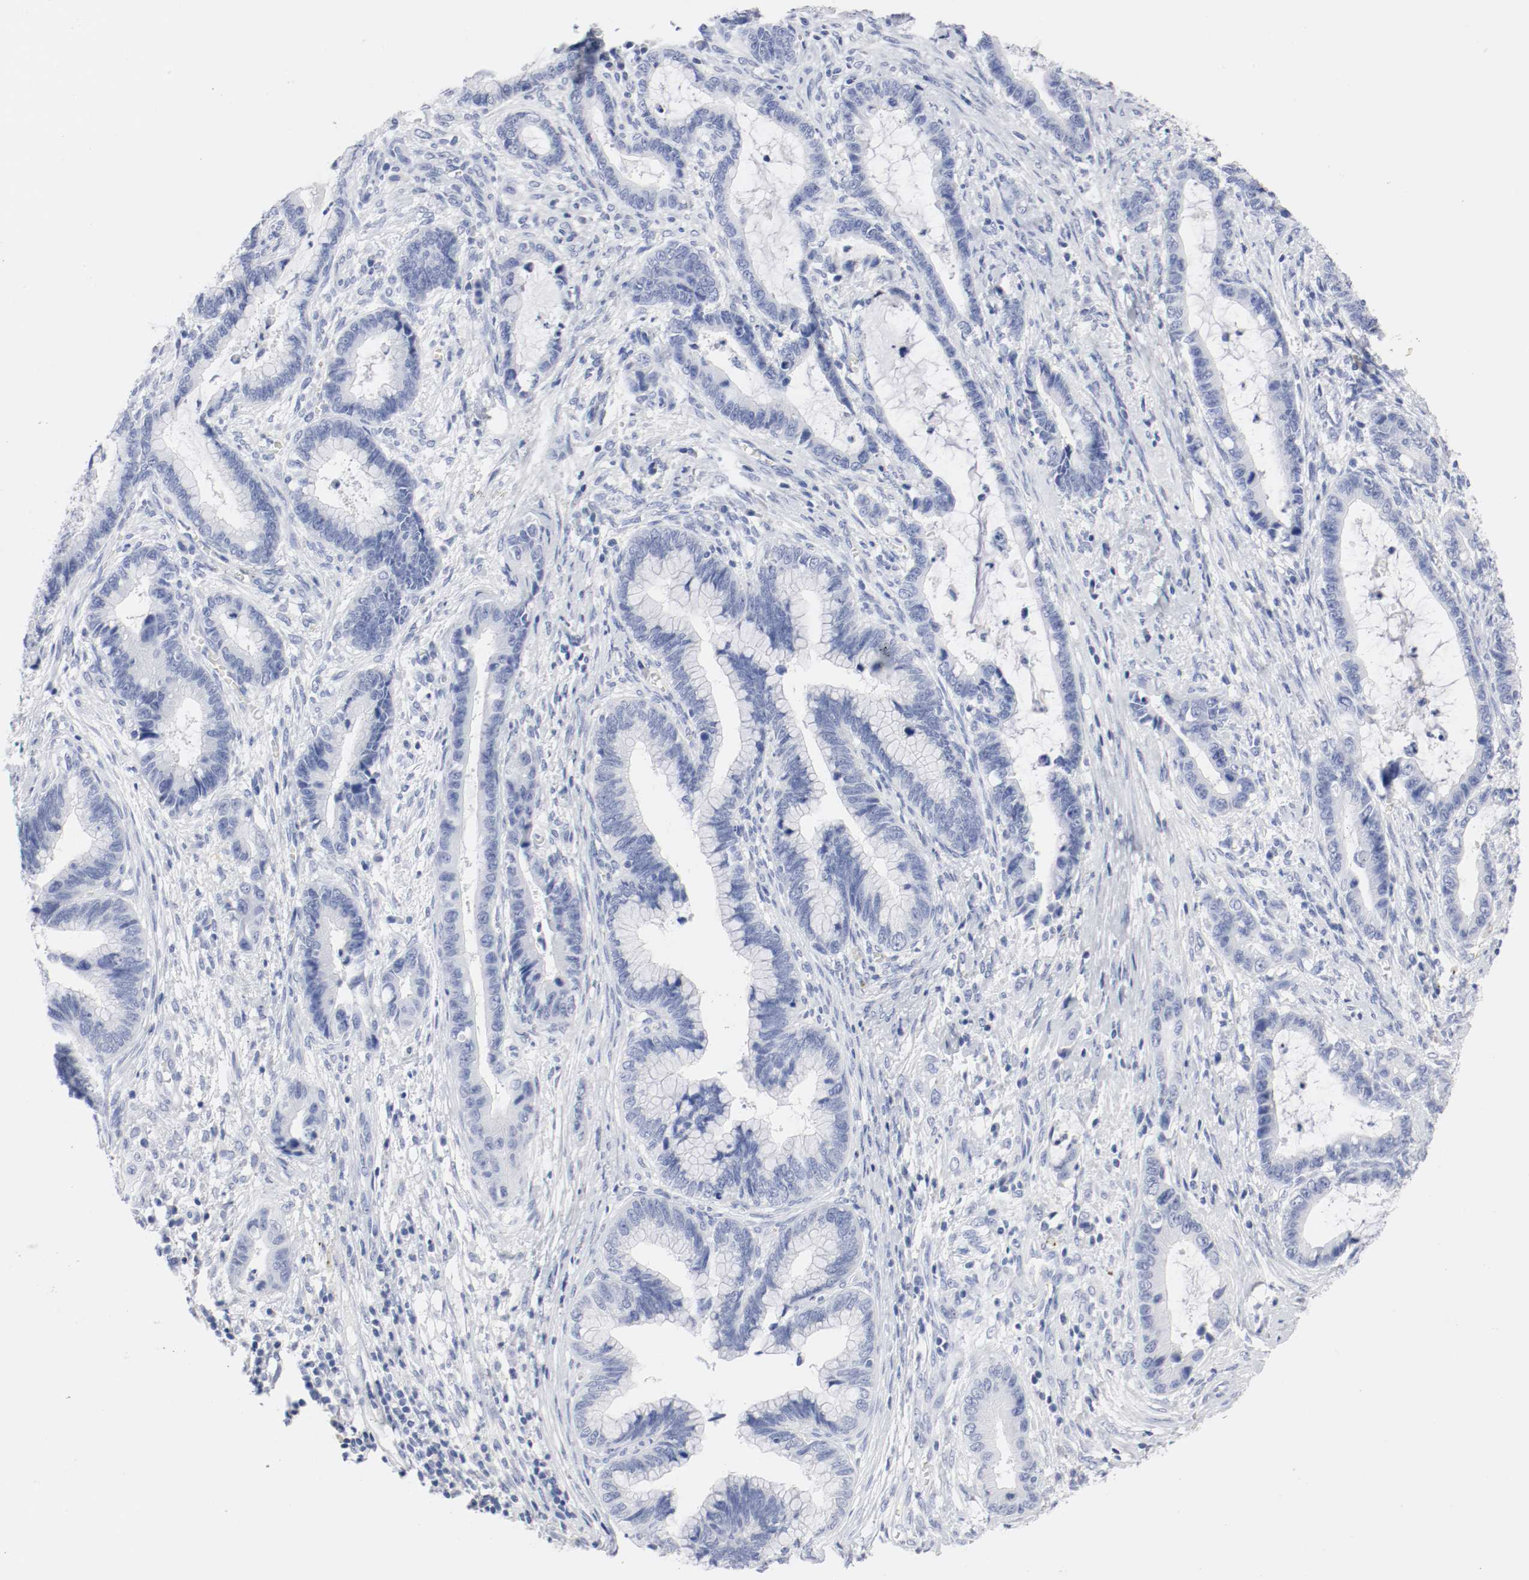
{"staining": {"intensity": "negative", "quantity": "none", "location": "none"}, "tissue": "cervical cancer", "cell_type": "Tumor cells", "image_type": "cancer", "snomed": [{"axis": "morphology", "description": "Adenocarcinoma, NOS"}, {"axis": "topography", "description": "Cervix"}], "caption": "This is an IHC image of cervical cancer. There is no expression in tumor cells.", "gene": "GAD1", "patient": {"sex": "female", "age": 44}}